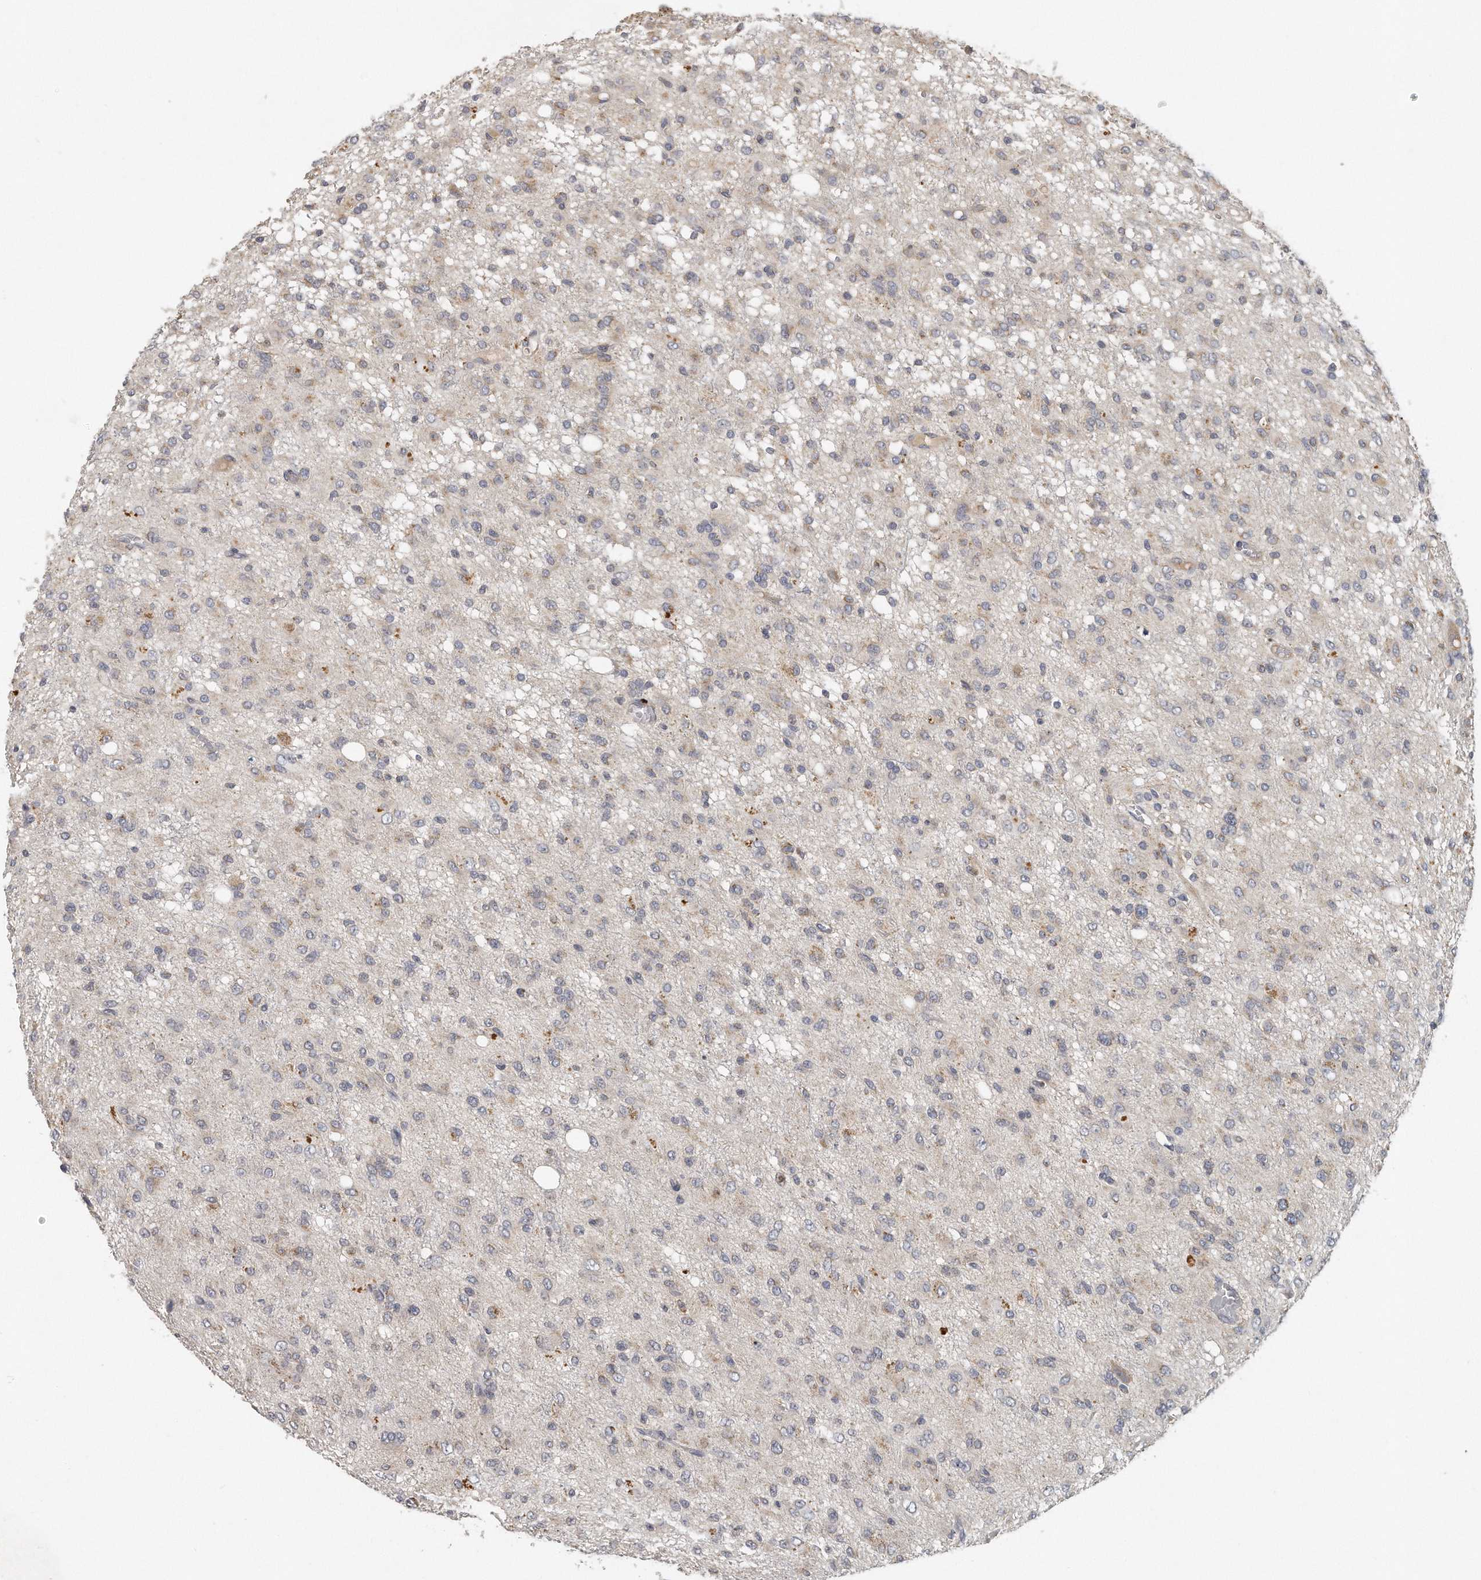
{"staining": {"intensity": "weak", "quantity": "<25%", "location": "cytoplasmic/membranous"}, "tissue": "glioma", "cell_type": "Tumor cells", "image_type": "cancer", "snomed": [{"axis": "morphology", "description": "Glioma, malignant, High grade"}, {"axis": "topography", "description": "Brain"}], "caption": "This is a photomicrograph of immunohistochemistry (IHC) staining of malignant high-grade glioma, which shows no positivity in tumor cells.", "gene": "TRAPPC14", "patient": {"sex": "female", "age": 59}}